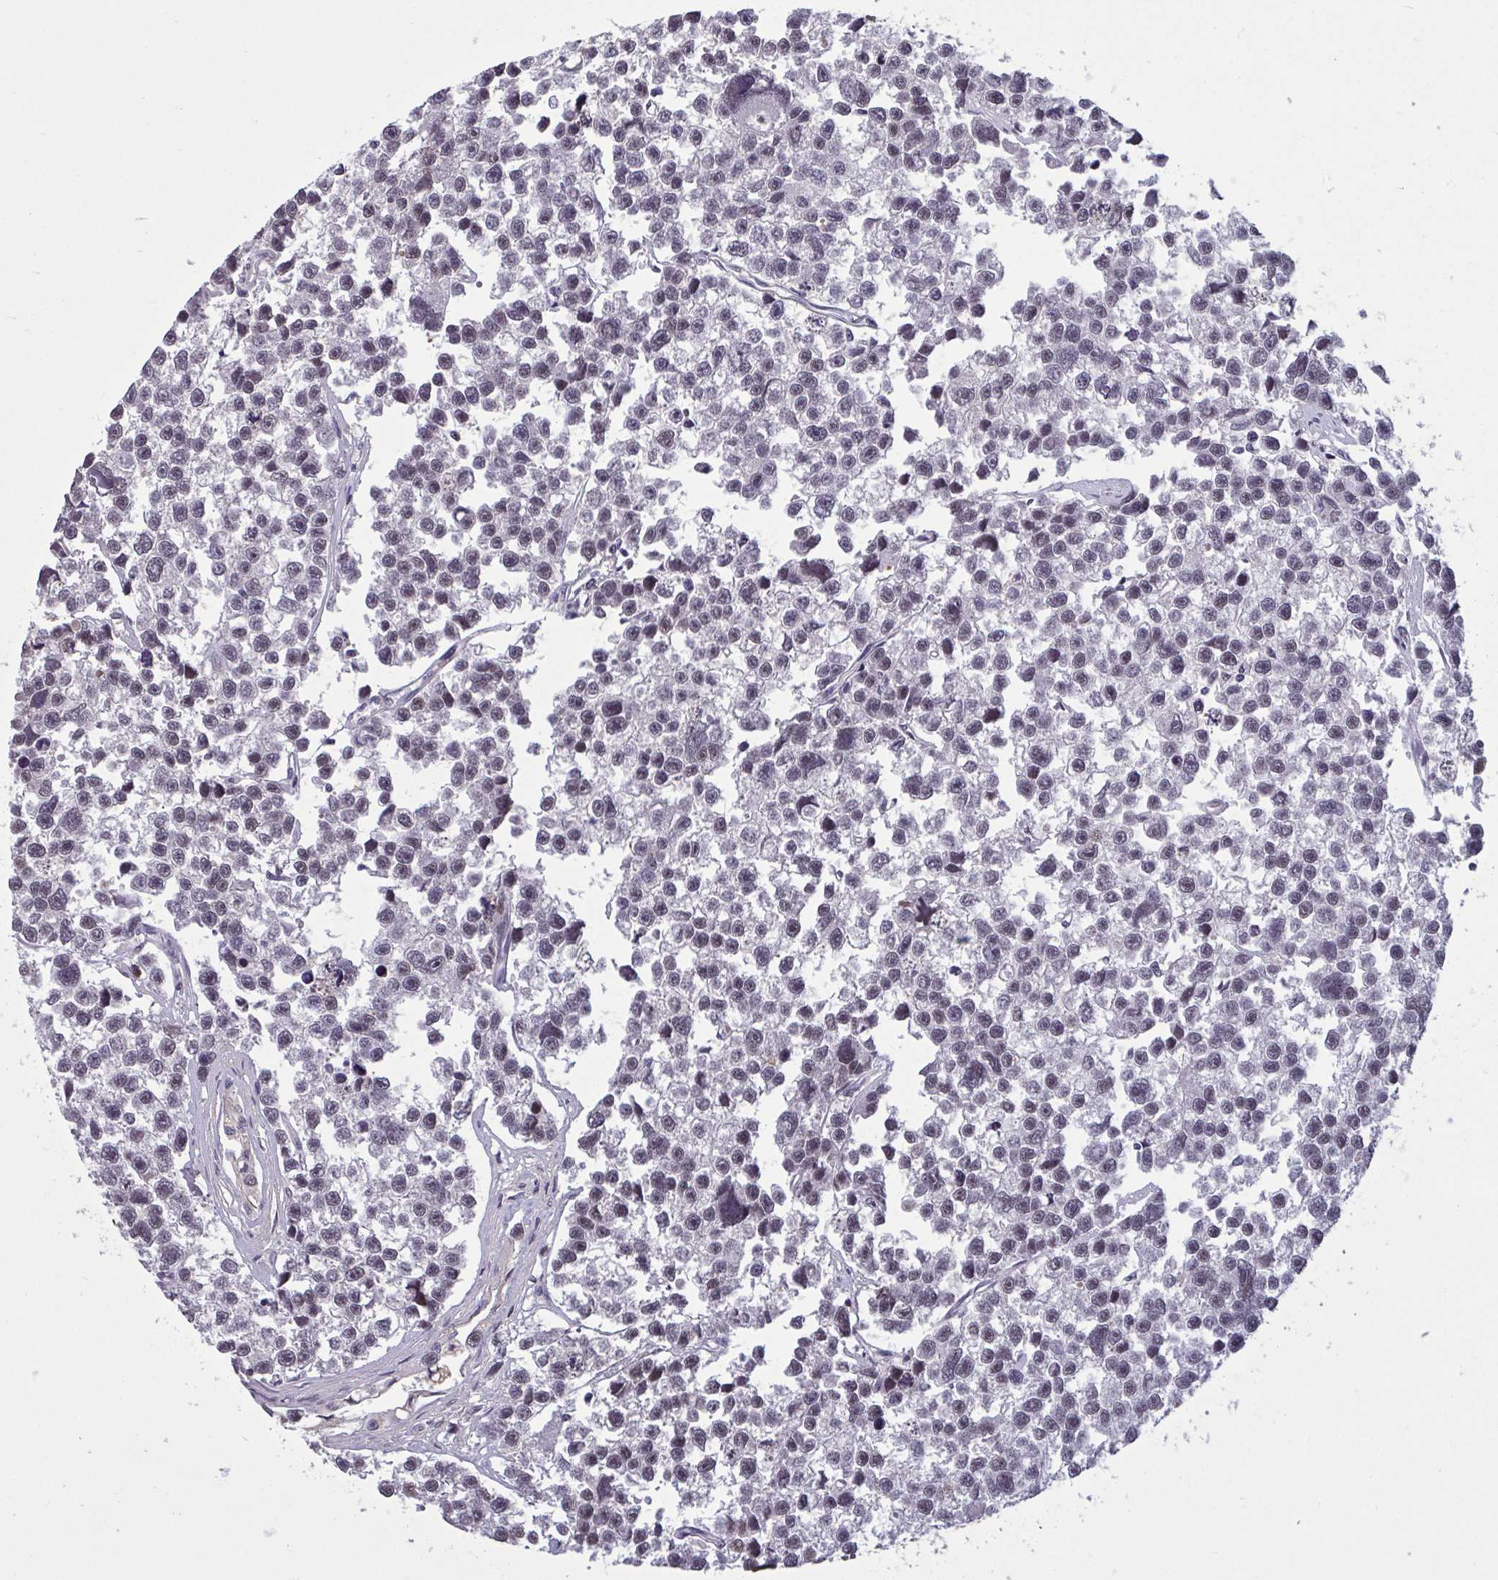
{"staining": {"intensity": "weak", "quantity": "<25%", "location": "nuclear"}, "tissue": "testis cancer", "cell_type": "Tumor cells", "image_type": "cancer", "snomed": [{"axis": "morphology", "description": "Seminoma, NOS"}, {"axis": "topography", "description": "Testis"}], "caption": "Immunohistochemical staining of seminoma (testis) reveals no significant expression in tumor cells. Nuclei are stained in blue.", "gene": "ZNF414", "patient": {"sex": "male", "age": 26}}